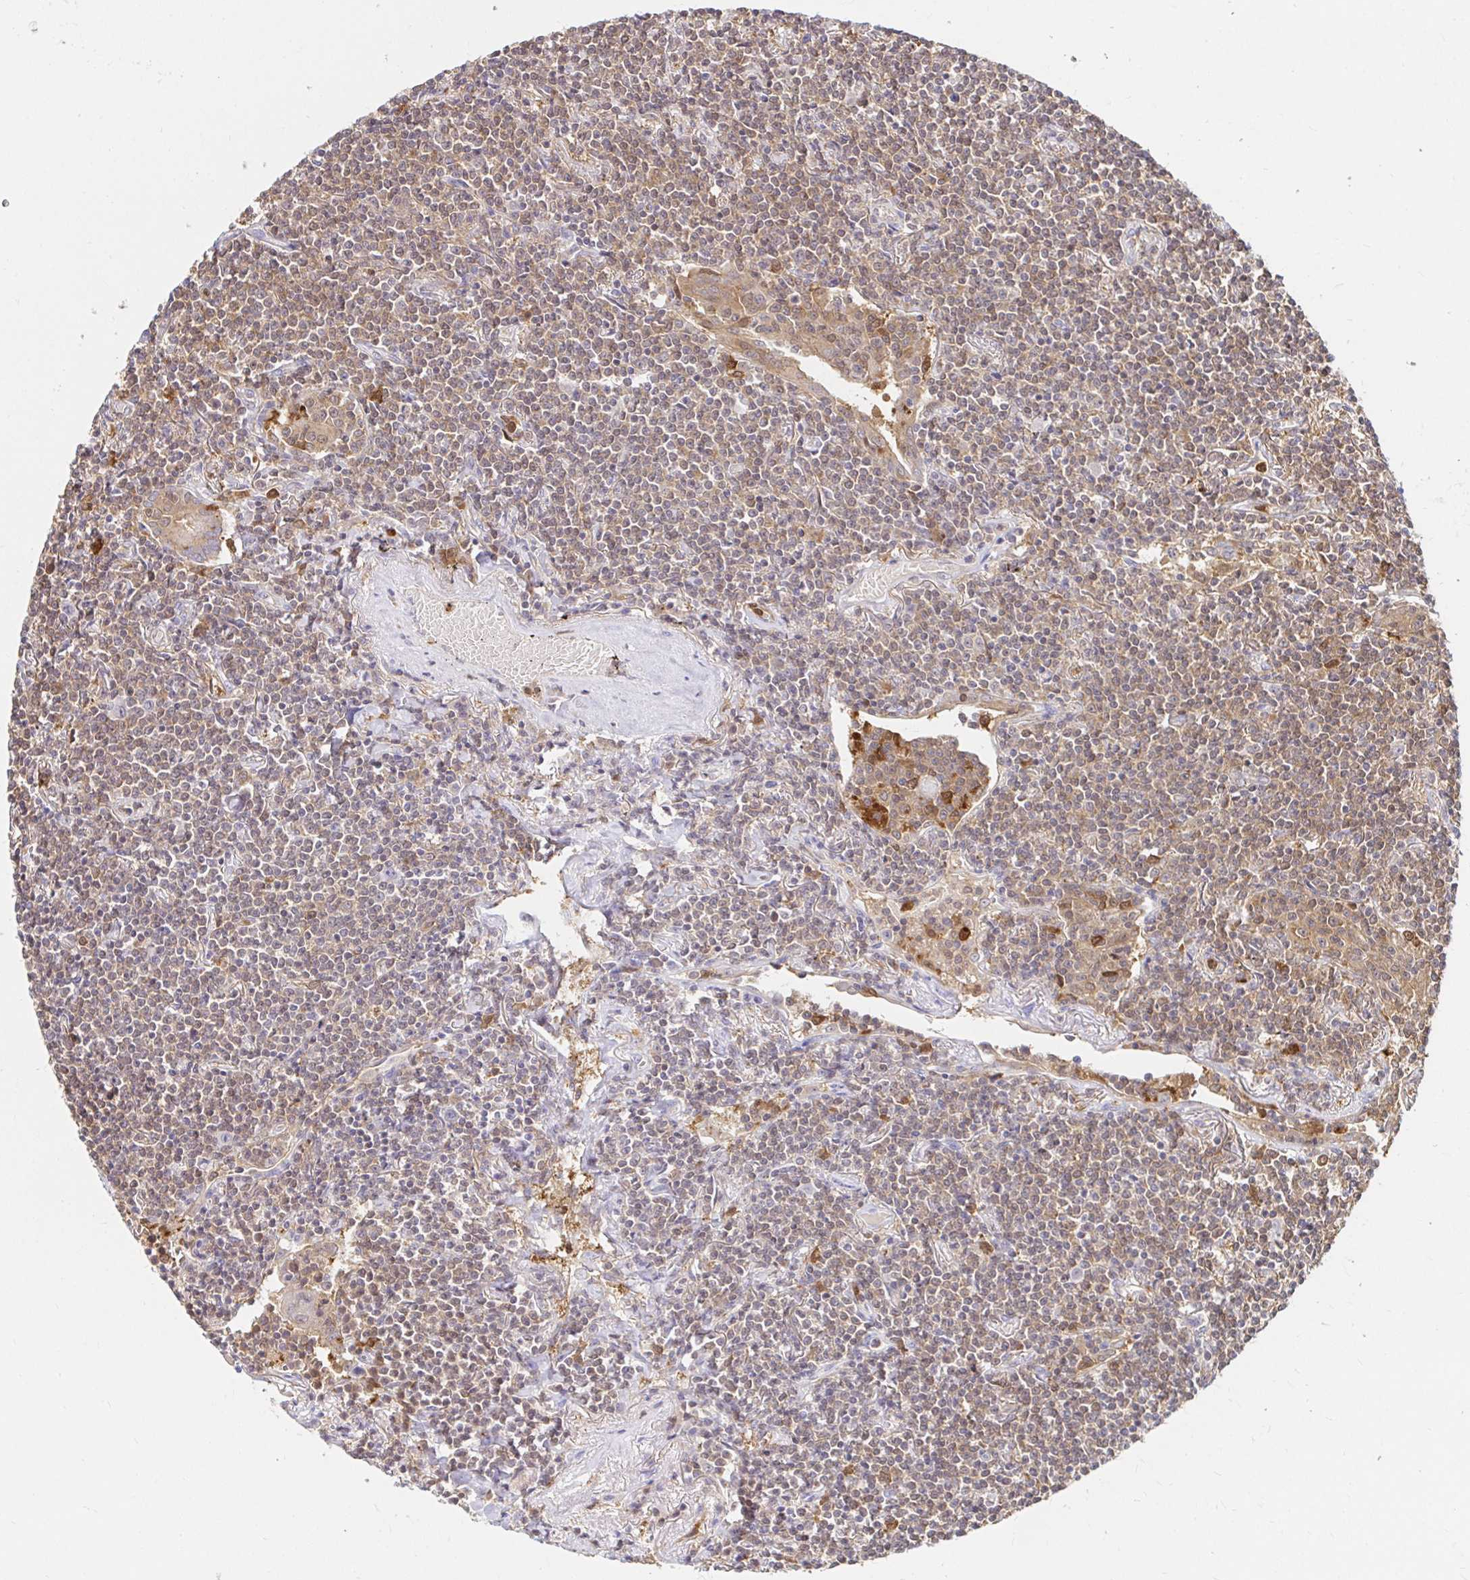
{"staining": {"intensity": "weak", "quantity": "<25%", "location": "cytoplasmic/membranous"}, "tissue": "lymphoma", "cell_type": "Tumor cells", "image_type": "cancer", "snomed": [{"axis": "morphology", "description": "Malignant lymphoma, non-Hodgkin's type, Low grade"}, {"axis": "topography", "description": "Lung"}], "caption": "Low-grade malignant lymphoma, non-Hodgkin's type was stained to show a protein in brown. There is no significant expression in tumor cells. (Immunohistochemistry (ihc), brightfield microscopy, high magnification).", "gene": "PYCARD", "patient": {"sex": "female", "age": 71}}